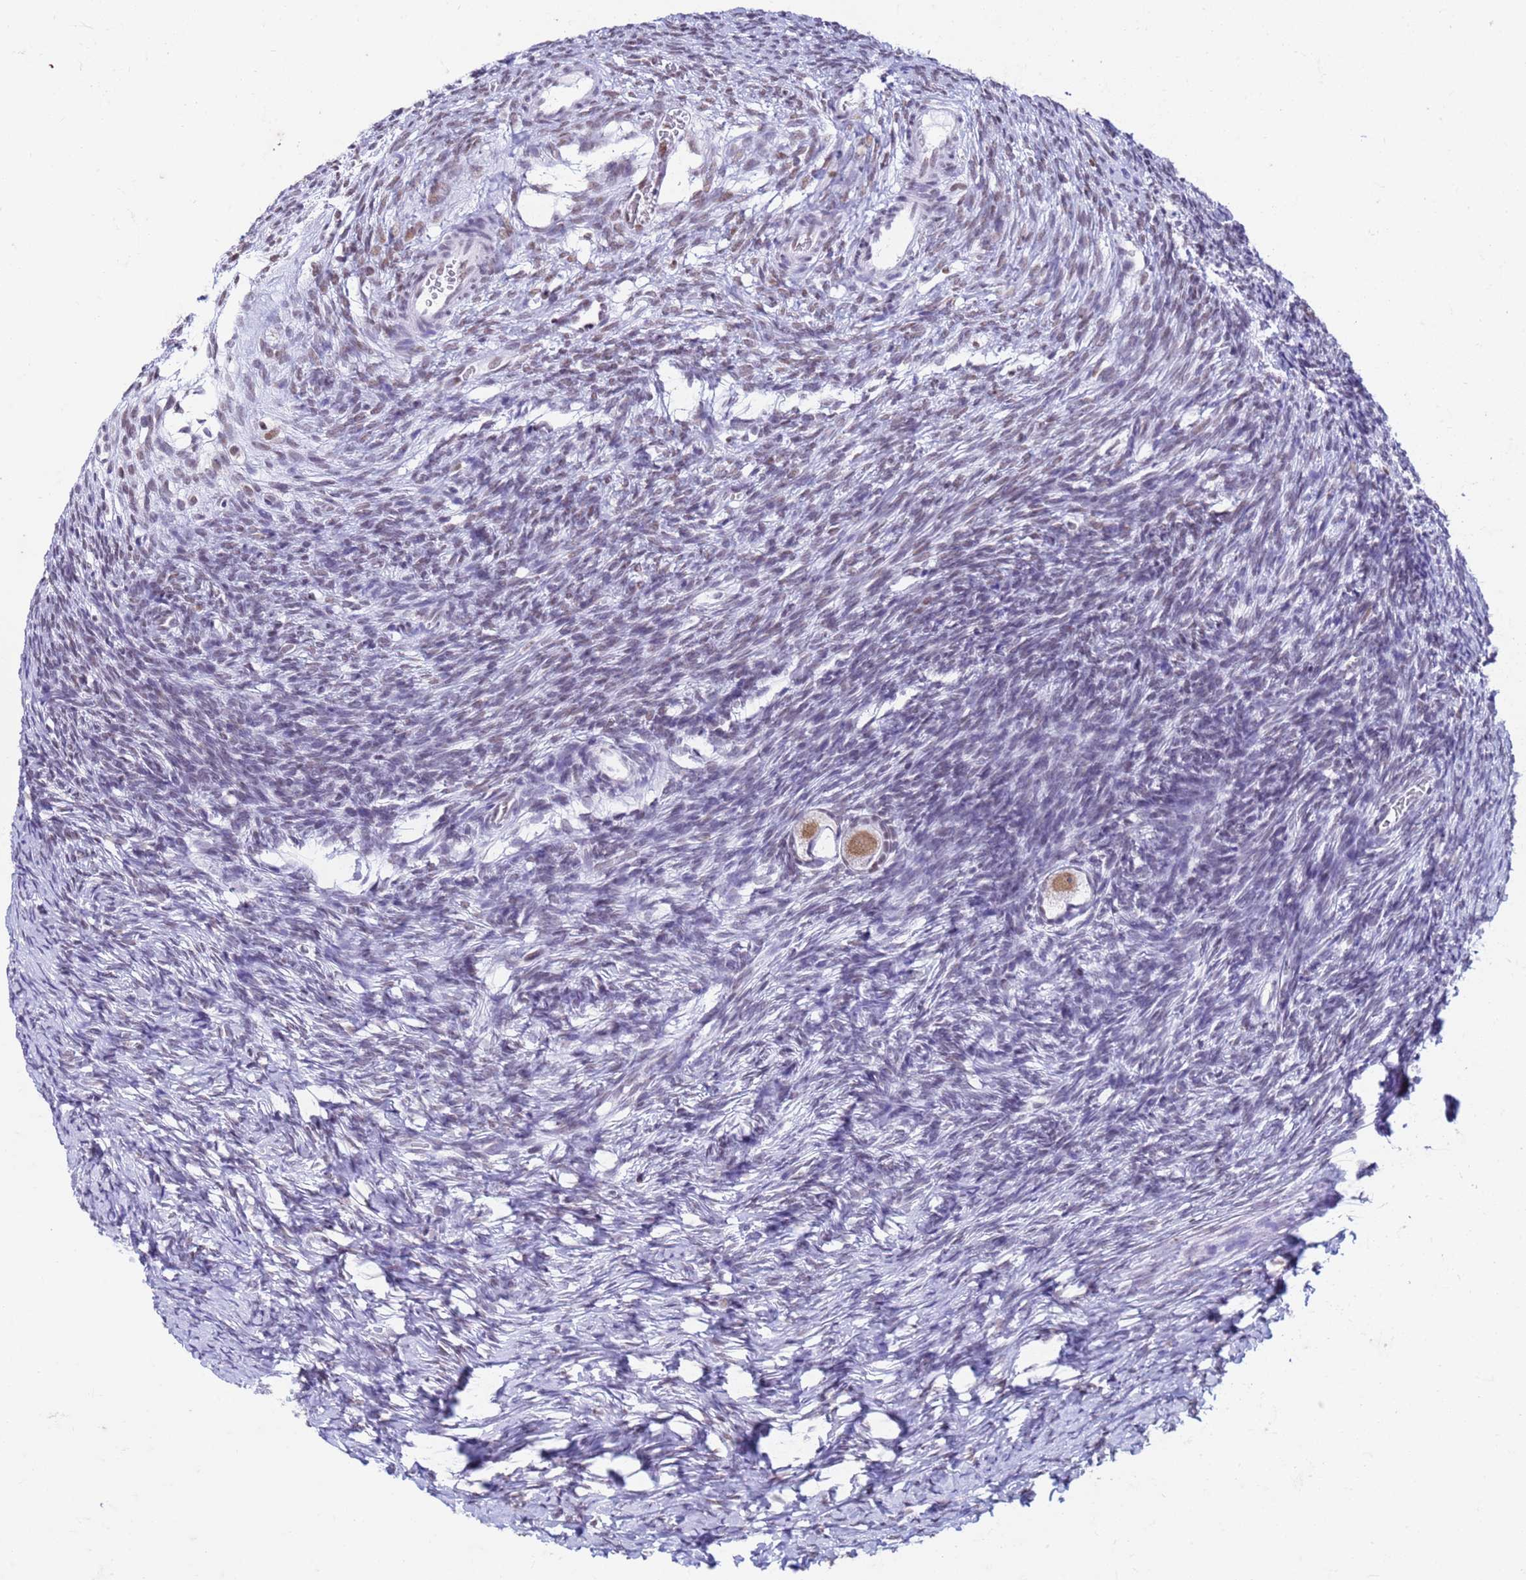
{"staining": {"intensity": "moderate", "quantity": ">75%", "location": "nuclear"}, "tissue": "ovary", "cell_type": "Follicle cells", "image_type": "normal", "snomed": [{"axis": "morphology", "description": "Normal tissue, NOS"}, {"axis": "topography", "description": "Ovary"}], "caption": "Ovary stained for a protein displays moderate nuclear positivity in follicle cells. The protein of interest is shown in brown color, while the nuclei are stained blue.", "gene": "FAM170B", "patient": {"sex": "female", "age": 39}}